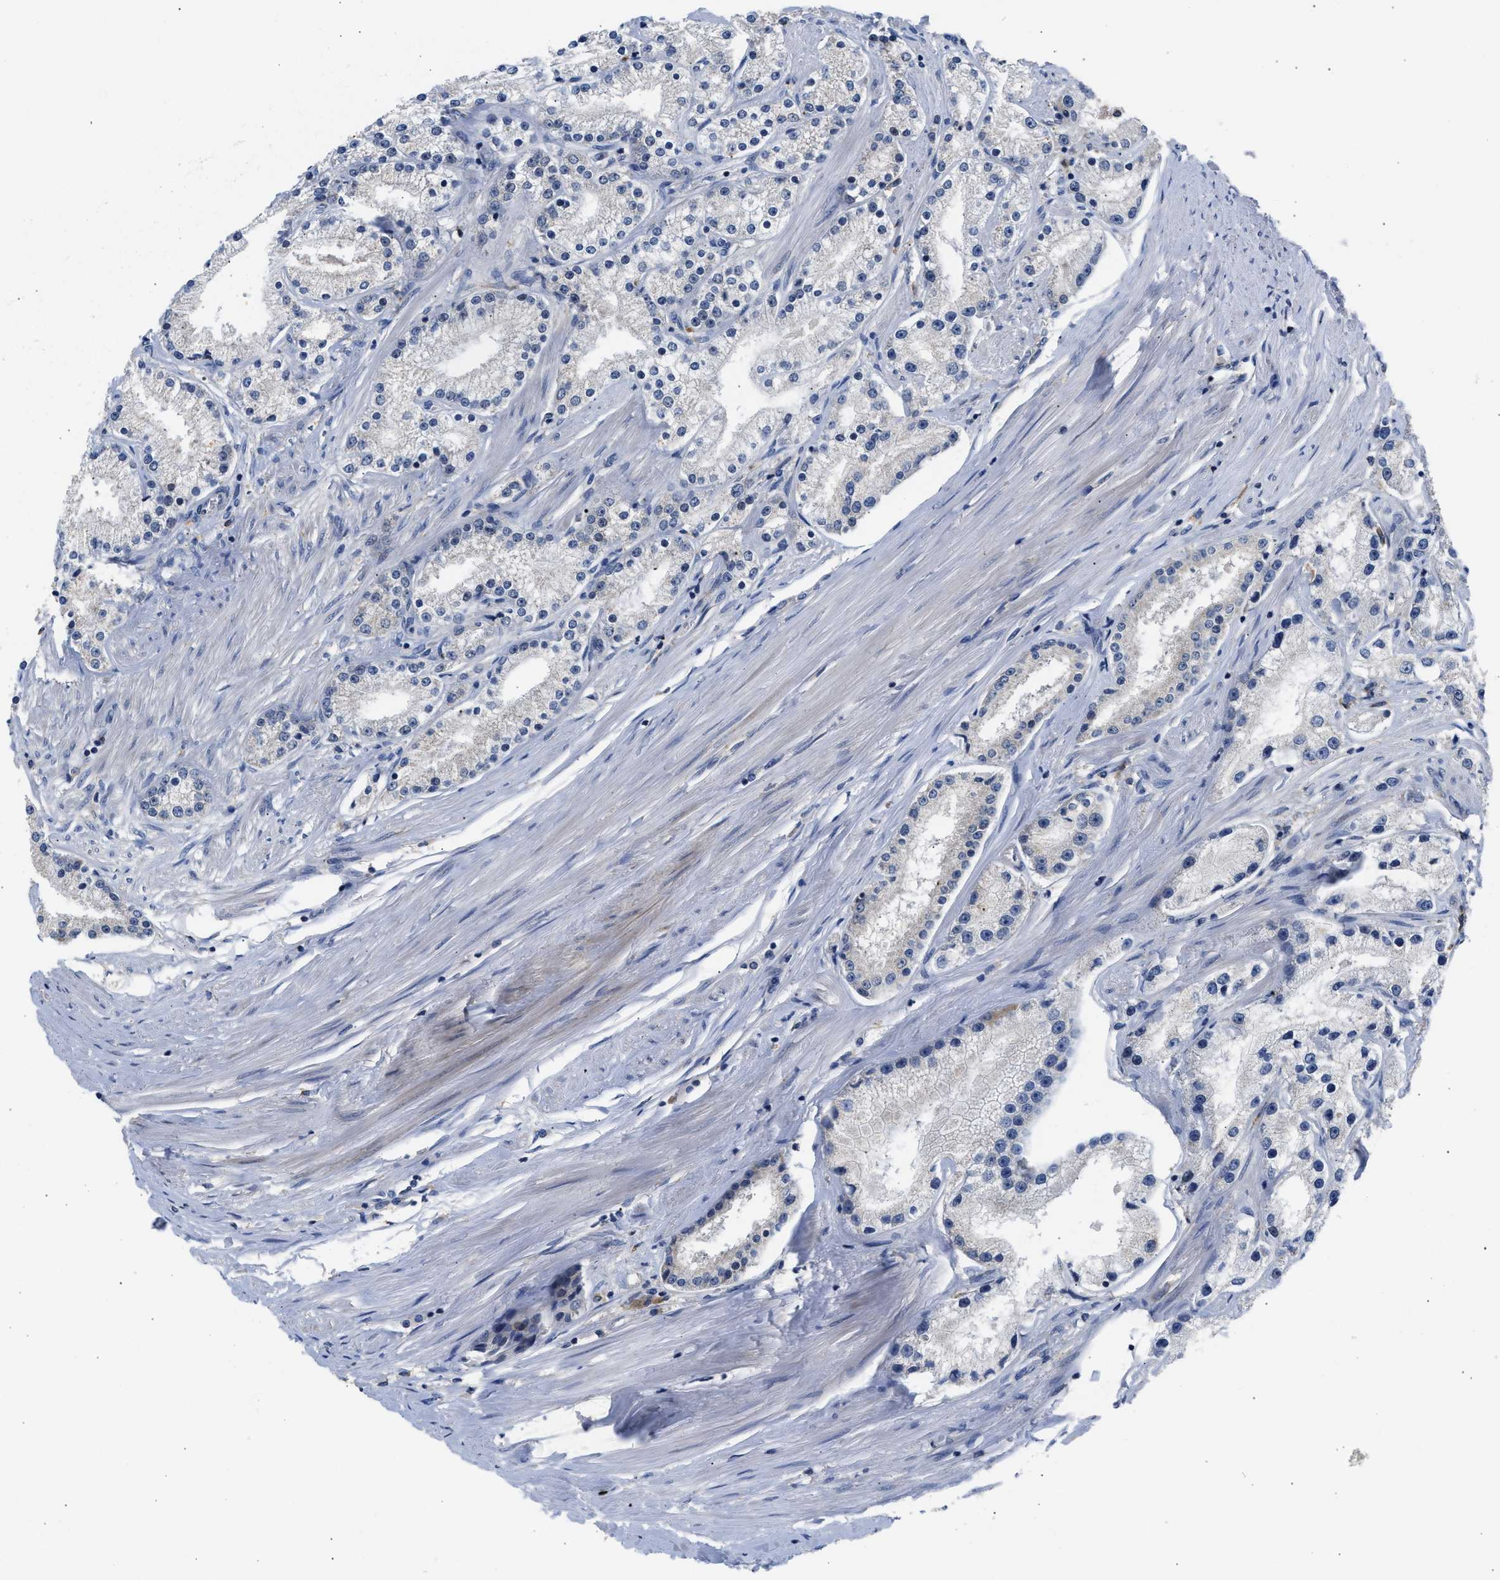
{"staining": {"intensity": "negative", "quantity": "none", "location": "none"}, "tissue": "prostate cancer", "cell_type": "Tumor cells", "image_type": "cancer", "snomed": [{"axis": "morphology", "description": "Adenocarcinoma, Low grade"}, {"axis": "topography", "description": "Prostate"}], "caption": "The IHC micrograph has no significant staining in tumor cells of low-grade adenocarcinoma (prostate) tissue.", "gene": "RAB31", "patient": {"sex": "male", "age": 63}}